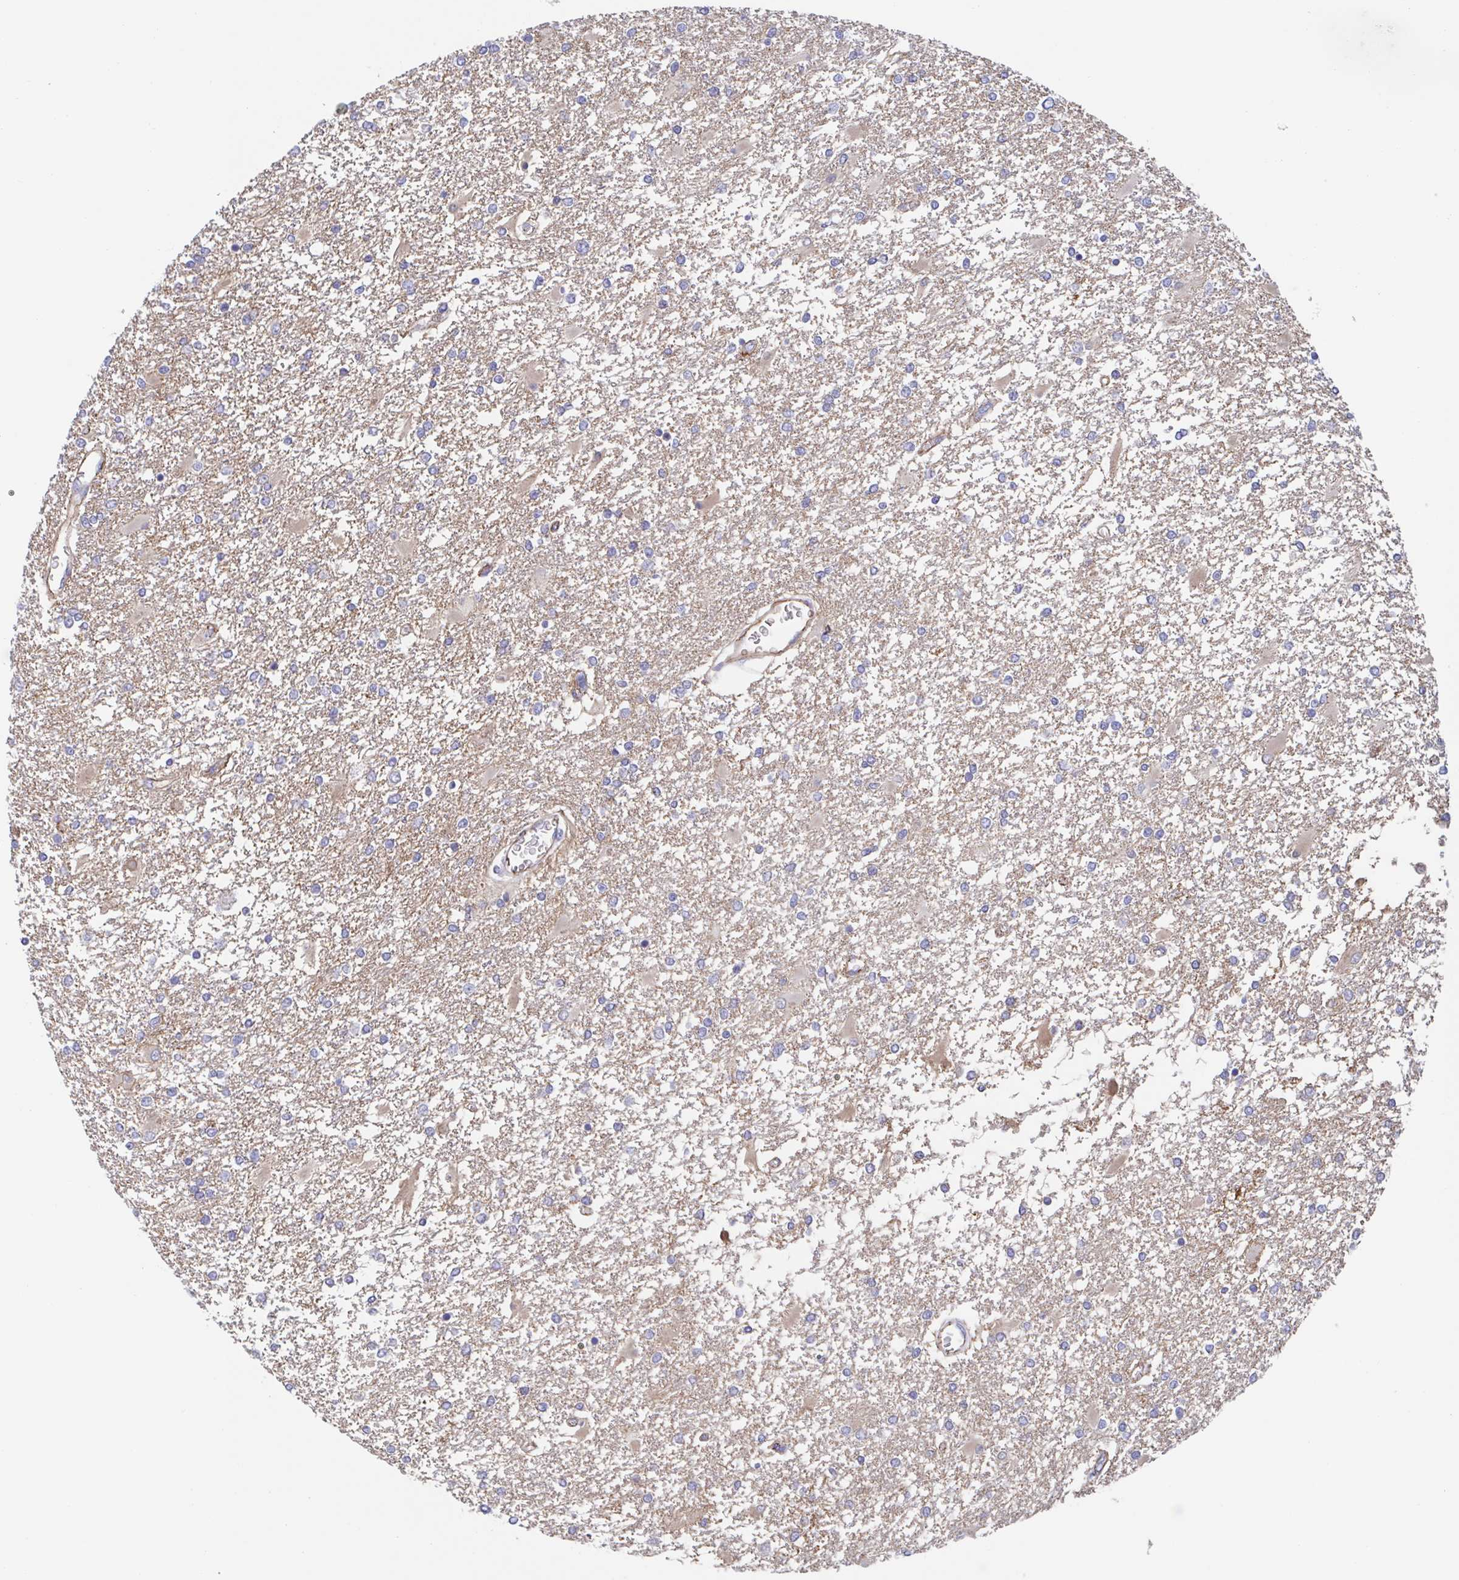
{"staining": {"intensity": "negative", "quantity": "none", "location": "none"}, "tissue": "glioma", "cell_type": "Tumor cells", "image_type": "cancer", "snomed": [{"axis": "morphology", "description": "Glioma, malignant, High grade"}, {"axis": "topography", "description": "Cerebral cortex"}], "caption": "Photomicrograph shows no significant protein staining in tumor cells of glioma.", "gene": "CDH2", "patient": {"sex": "male", "age": 79}}